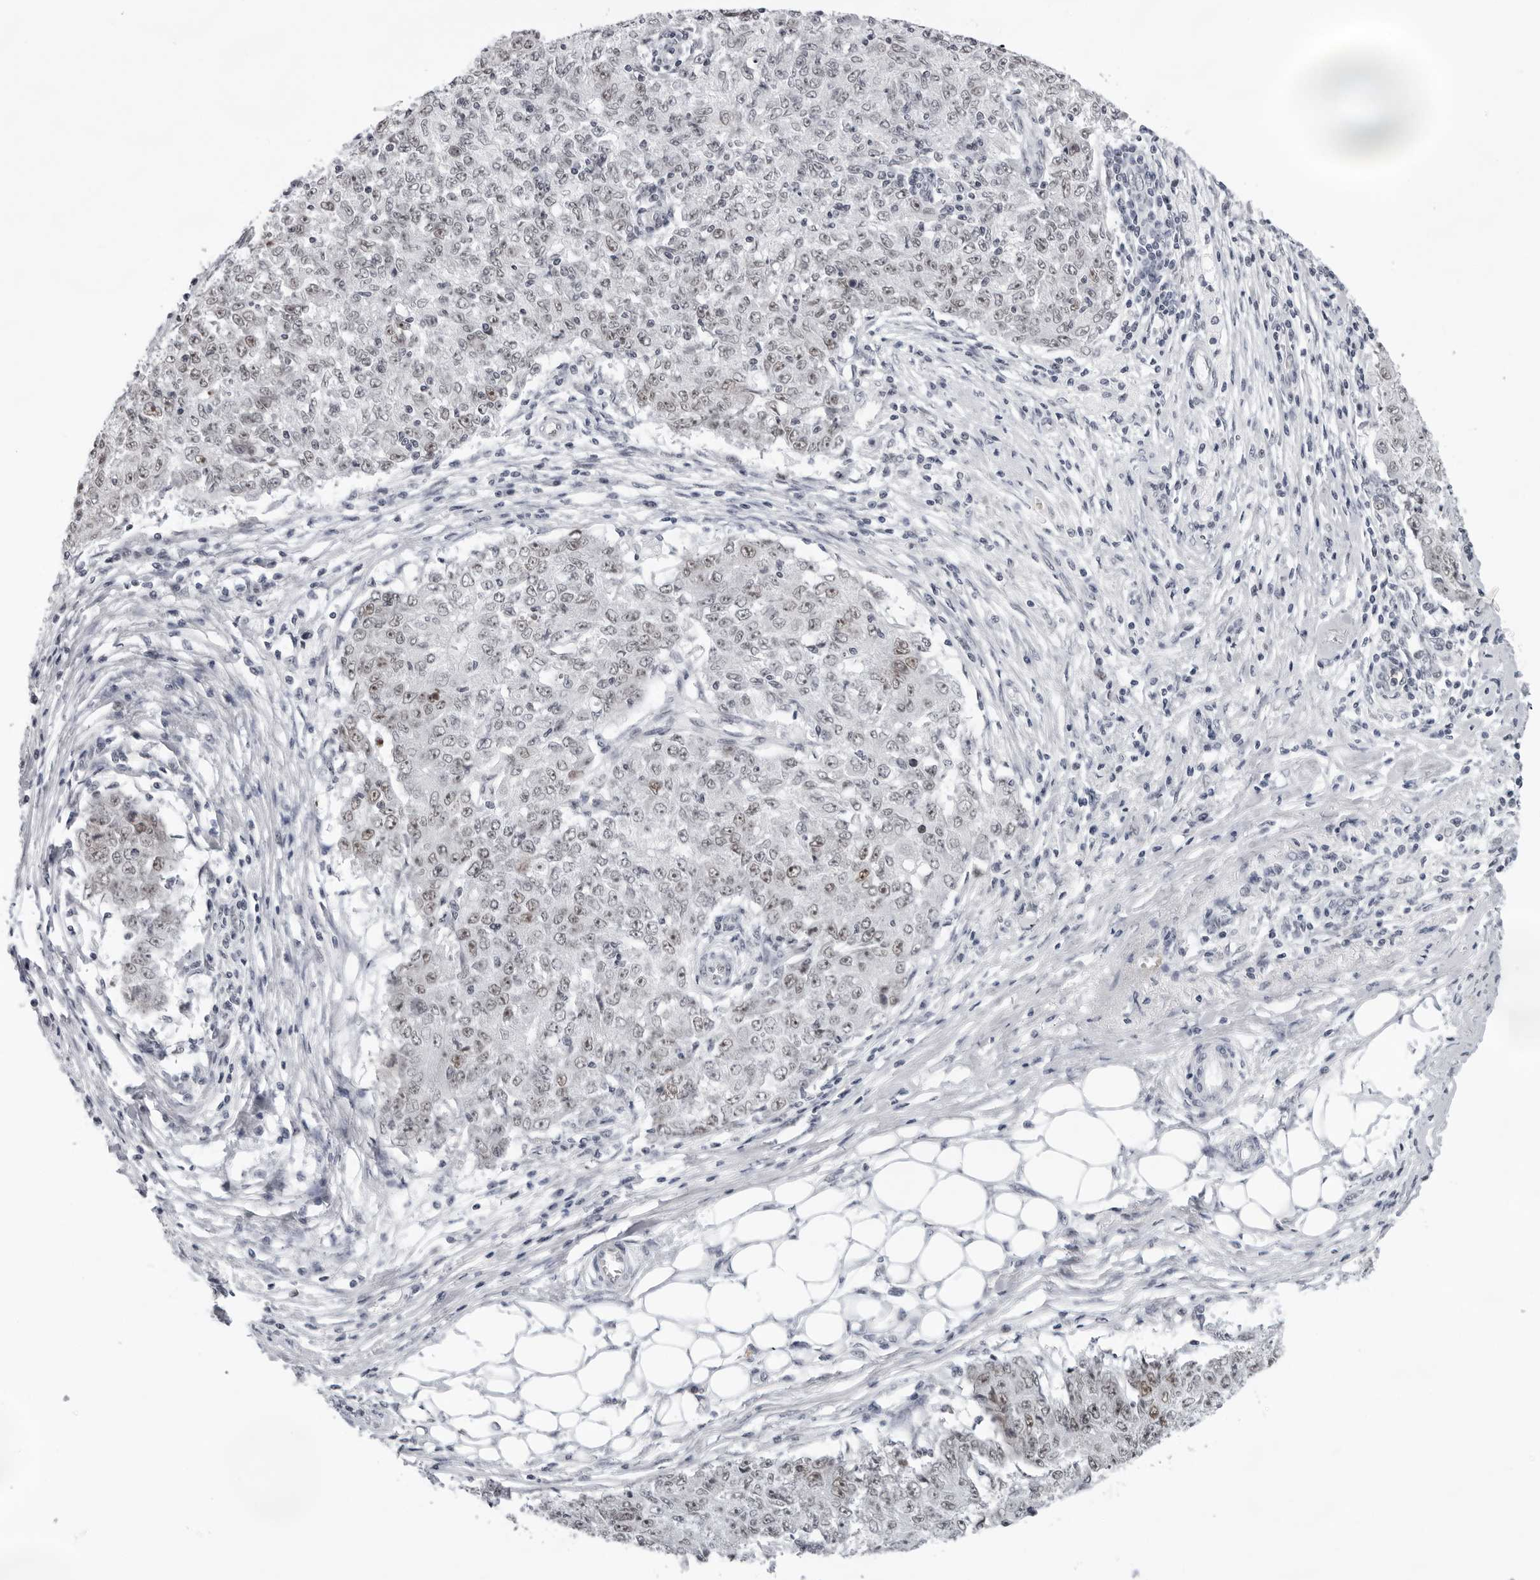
{"staining": {"intensity": "weak", "quantity": ">75%", "location": "nuclear"}, "tissue": "ovarian cancer", "cell_type": "Tumor cells", "image_type": "cancer", "snomed": [{"axis": "morphology", "description": "Carcinoma, endometroid"}, {"axis": "topography", "description": "Ovary"}], "caption": "Immunohistochemistry (IHC) photomicrograph of human ovarian cancer stained for a protein (brown), which reveals low levels of weak nuclear expression in about >75% of tumor cells.", "gene": "USP1", "patient": {"sex": "female", "age": 42}}